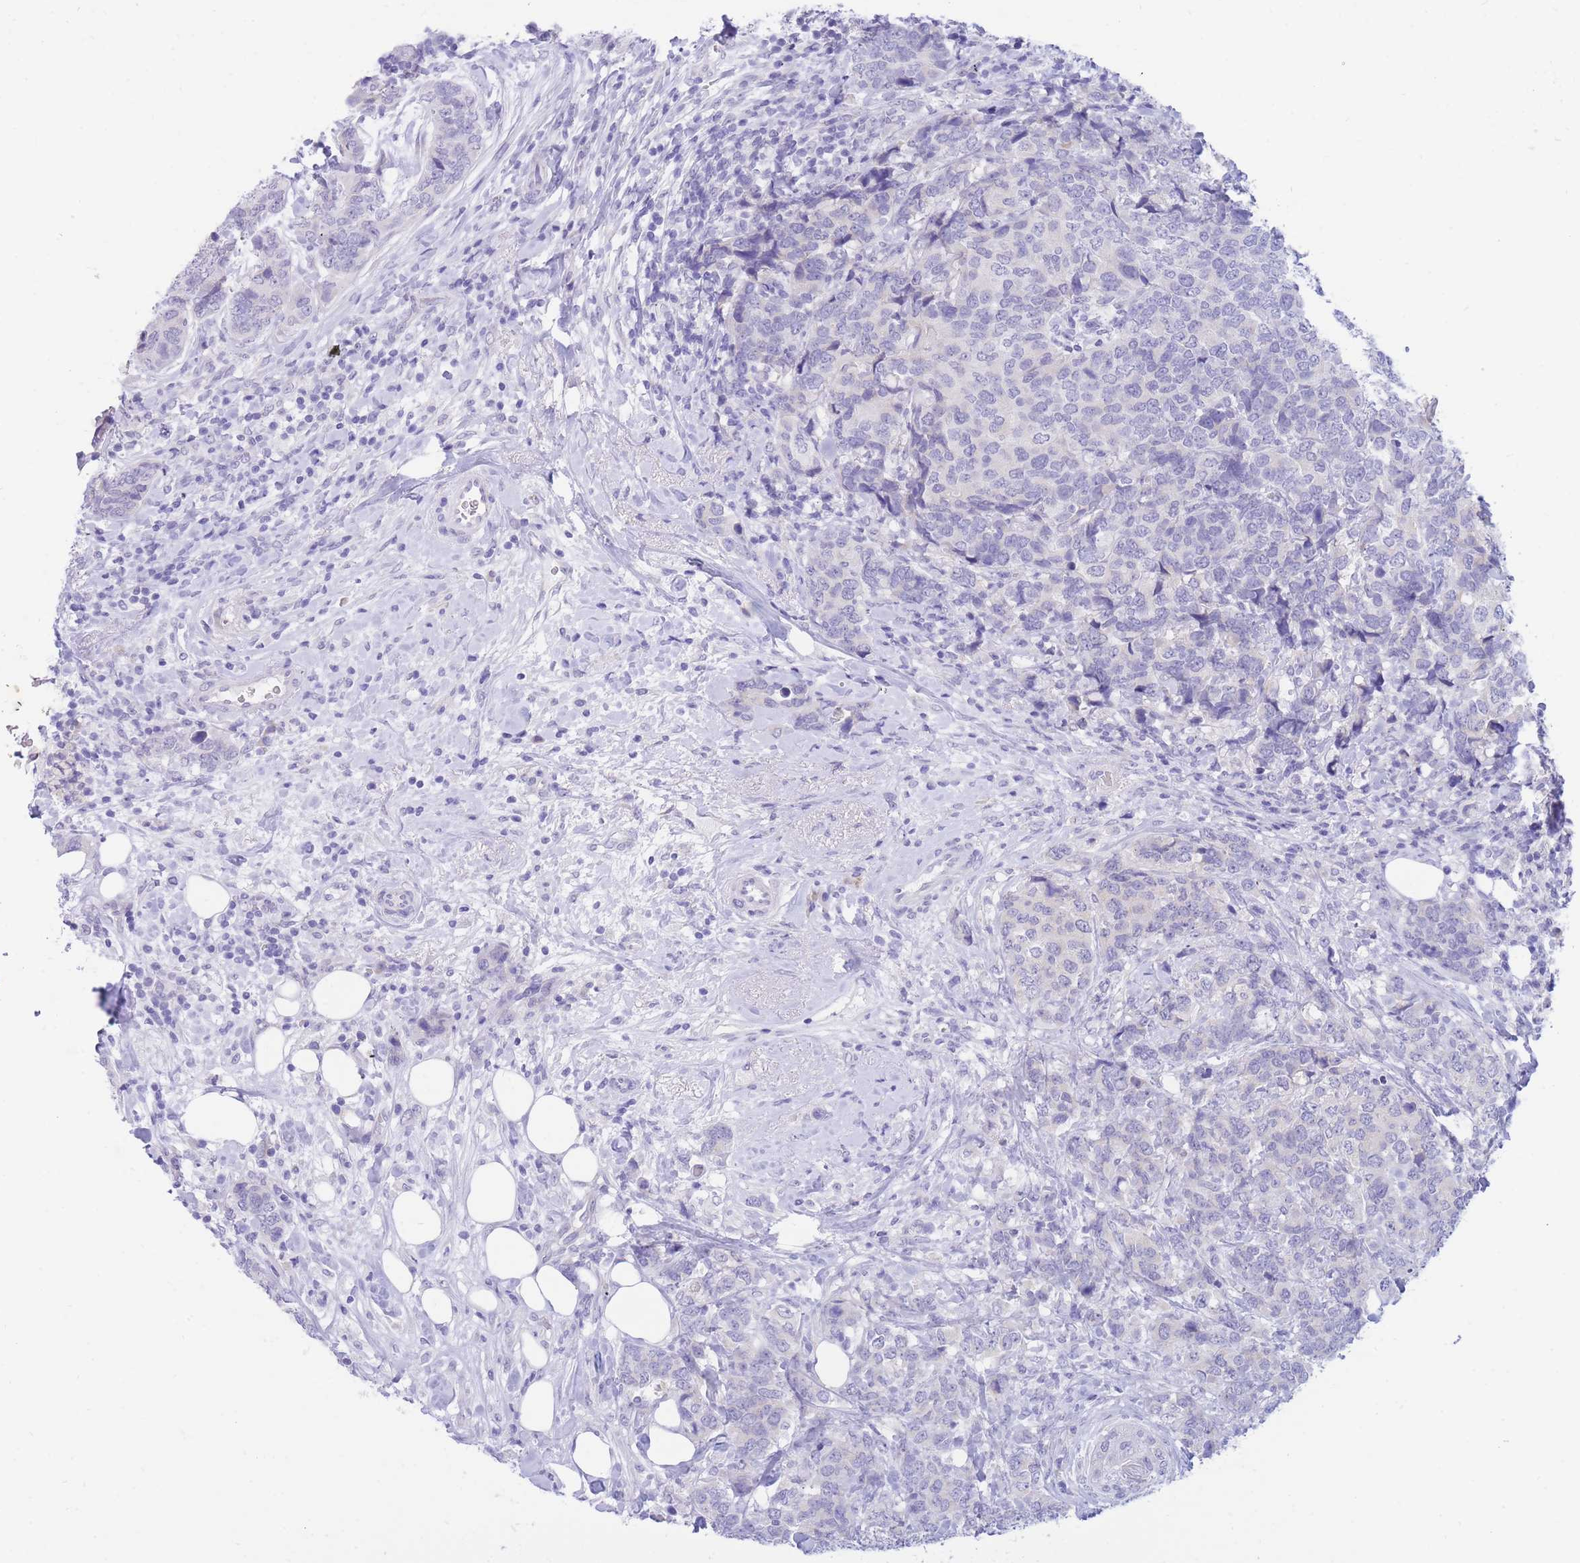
{"staining": {"intensity": "negative", "quantity": "none", "location": "none"}, "tissue": "breast cancer", "cell_type": "Tumor cells", "image_type": "cancer", "snomed": [{"axis": "morphology", "description": "Lobular carcinoma"}, {"axis": "topography", "description": "Breast"}], "caption": "This is an immunohistochemistry photomicrograph of human breast cancer. There is no expression in tumor cells.", "gene": "SSUH2", "patient": {"sex": "female", "age": 59}}